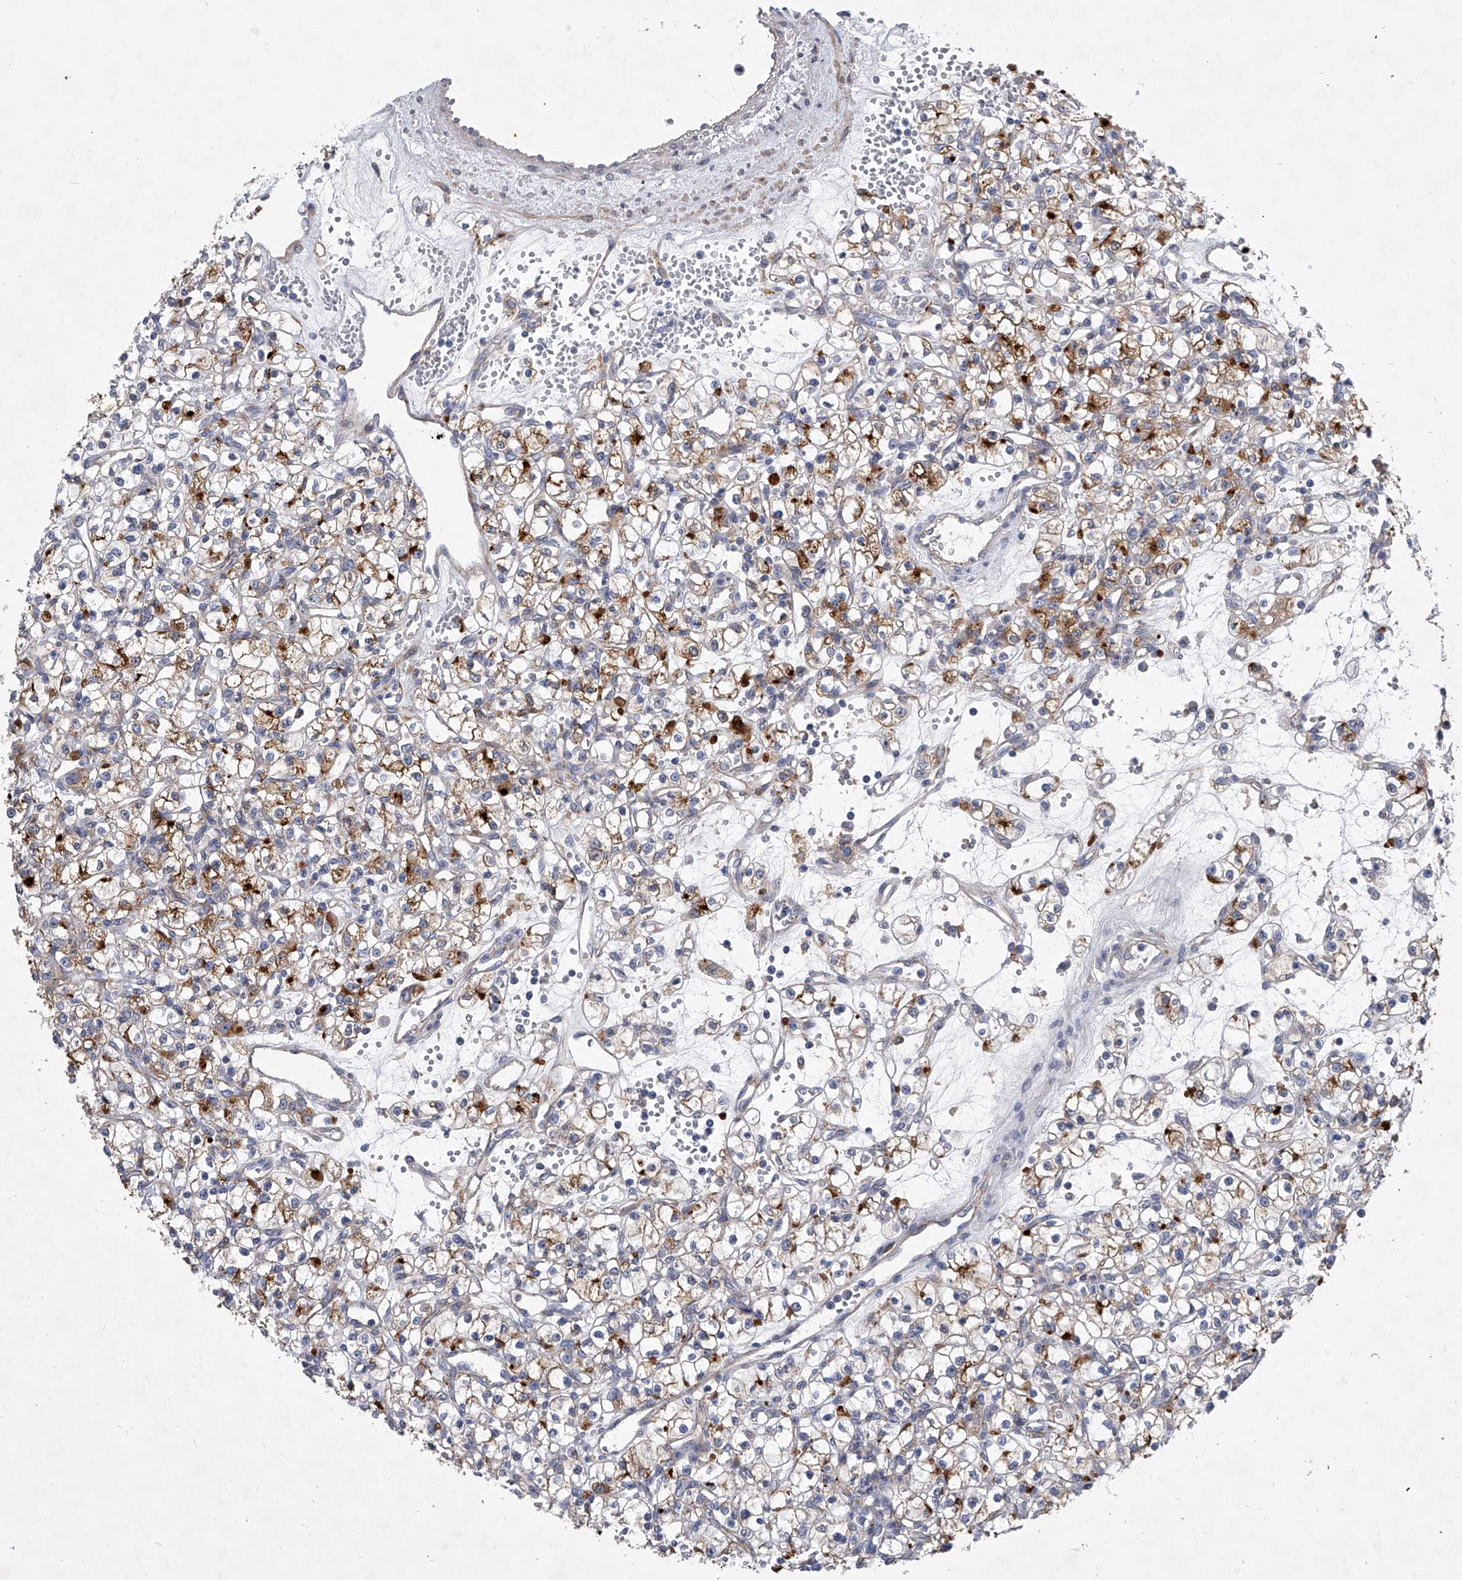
{"staining": {"intensity": "strong", "quantity": "25%-75%", "location": "cytoplasmic/membranous"}, "tissue": "renal cancer", "cell_type": "Tumor cells", "image_type": "cancer", "snomed": [{"axis": "morphology", "description": "Adenocarcinoma, NOS"}, {"axis": "topography", "description": "Kidney"}], "caption": "Immunohistochemical staining of renal adenocarcinoma displays high levels of strong cytoplasmic/membranous expression in approximately 25%-75% of tumor cells.", "gene": "MINDY4", "patient": {"sex": "female", "age": 59}}